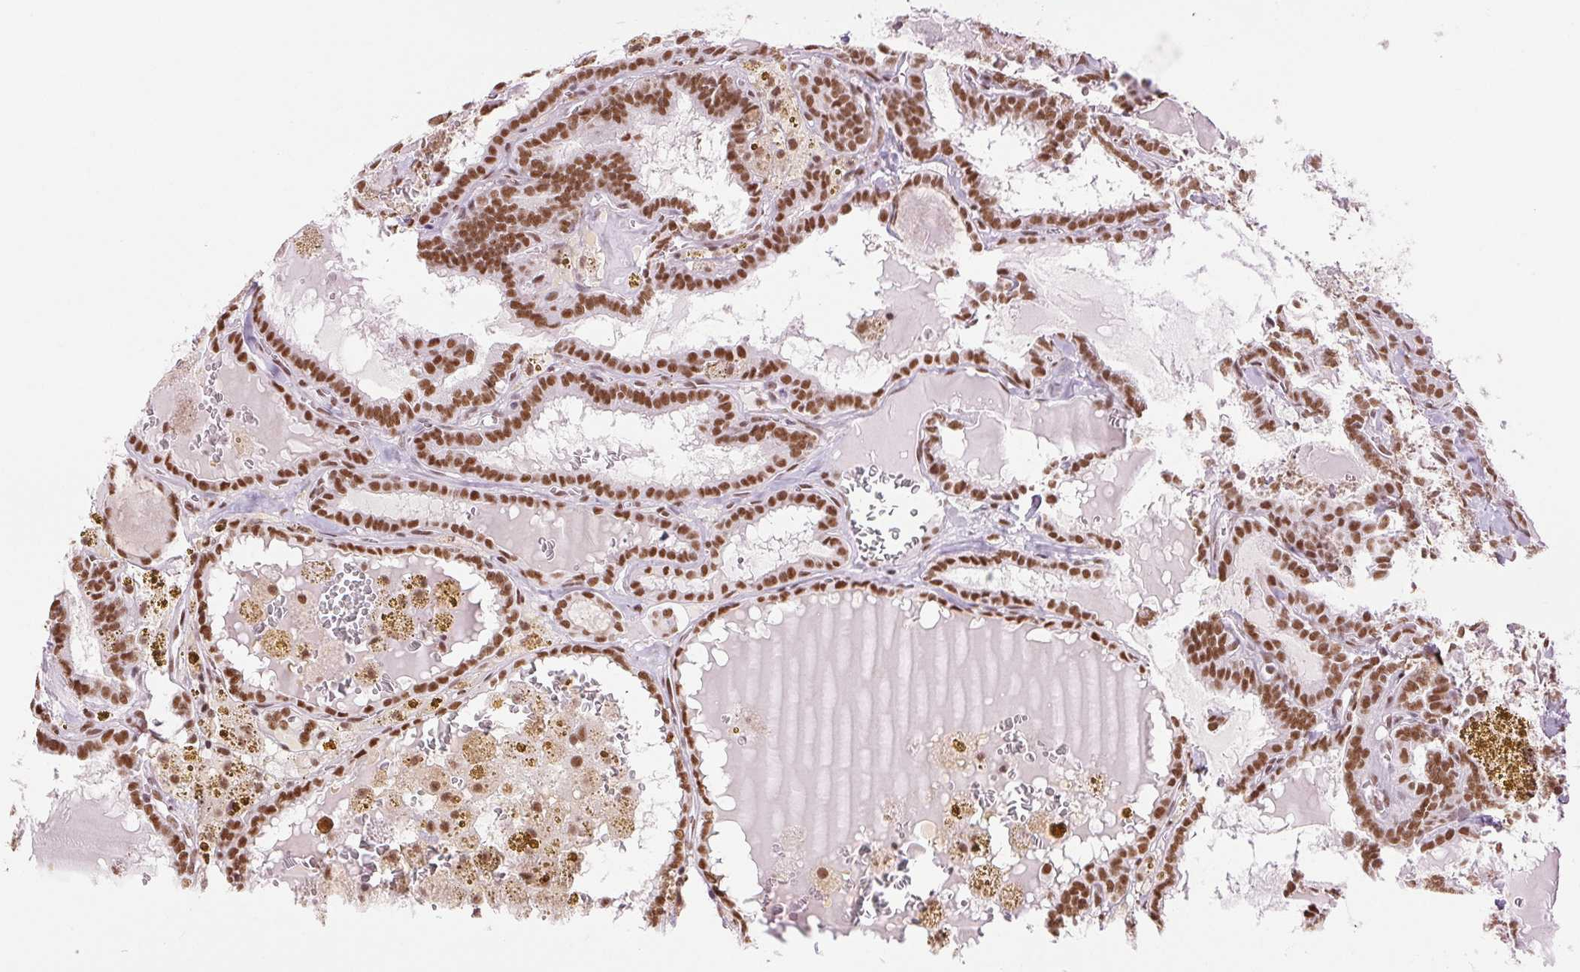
{"staining": {"intensity": "strong", "quantity": ">75%", "location": "nuclear"}, "tissue": "thyroid cancer", "cell_type": "Tumor cells", "image_type": "cancer", "snomed": [{"axis": "morphology", "description": "Papillary adenocarcinoma, NOS"}, {"axis": "topography", "description": "Thyroid gland"}], "caption": "High-power microscopy captured an immunohistochemistry photomicrograph of thyroid cancer (papillary adenocarcinoma), revealing strong nuclear expression in approximately >75% of tumor cells. The protein is stained brown, and the nuclei are stained in blue (DAB (3,3'-diaminobenzidine) IHC with brightfield microscopy, high magnification).", "gene": "ZFR2", "patient": {"sex": "female", "age": 39}}